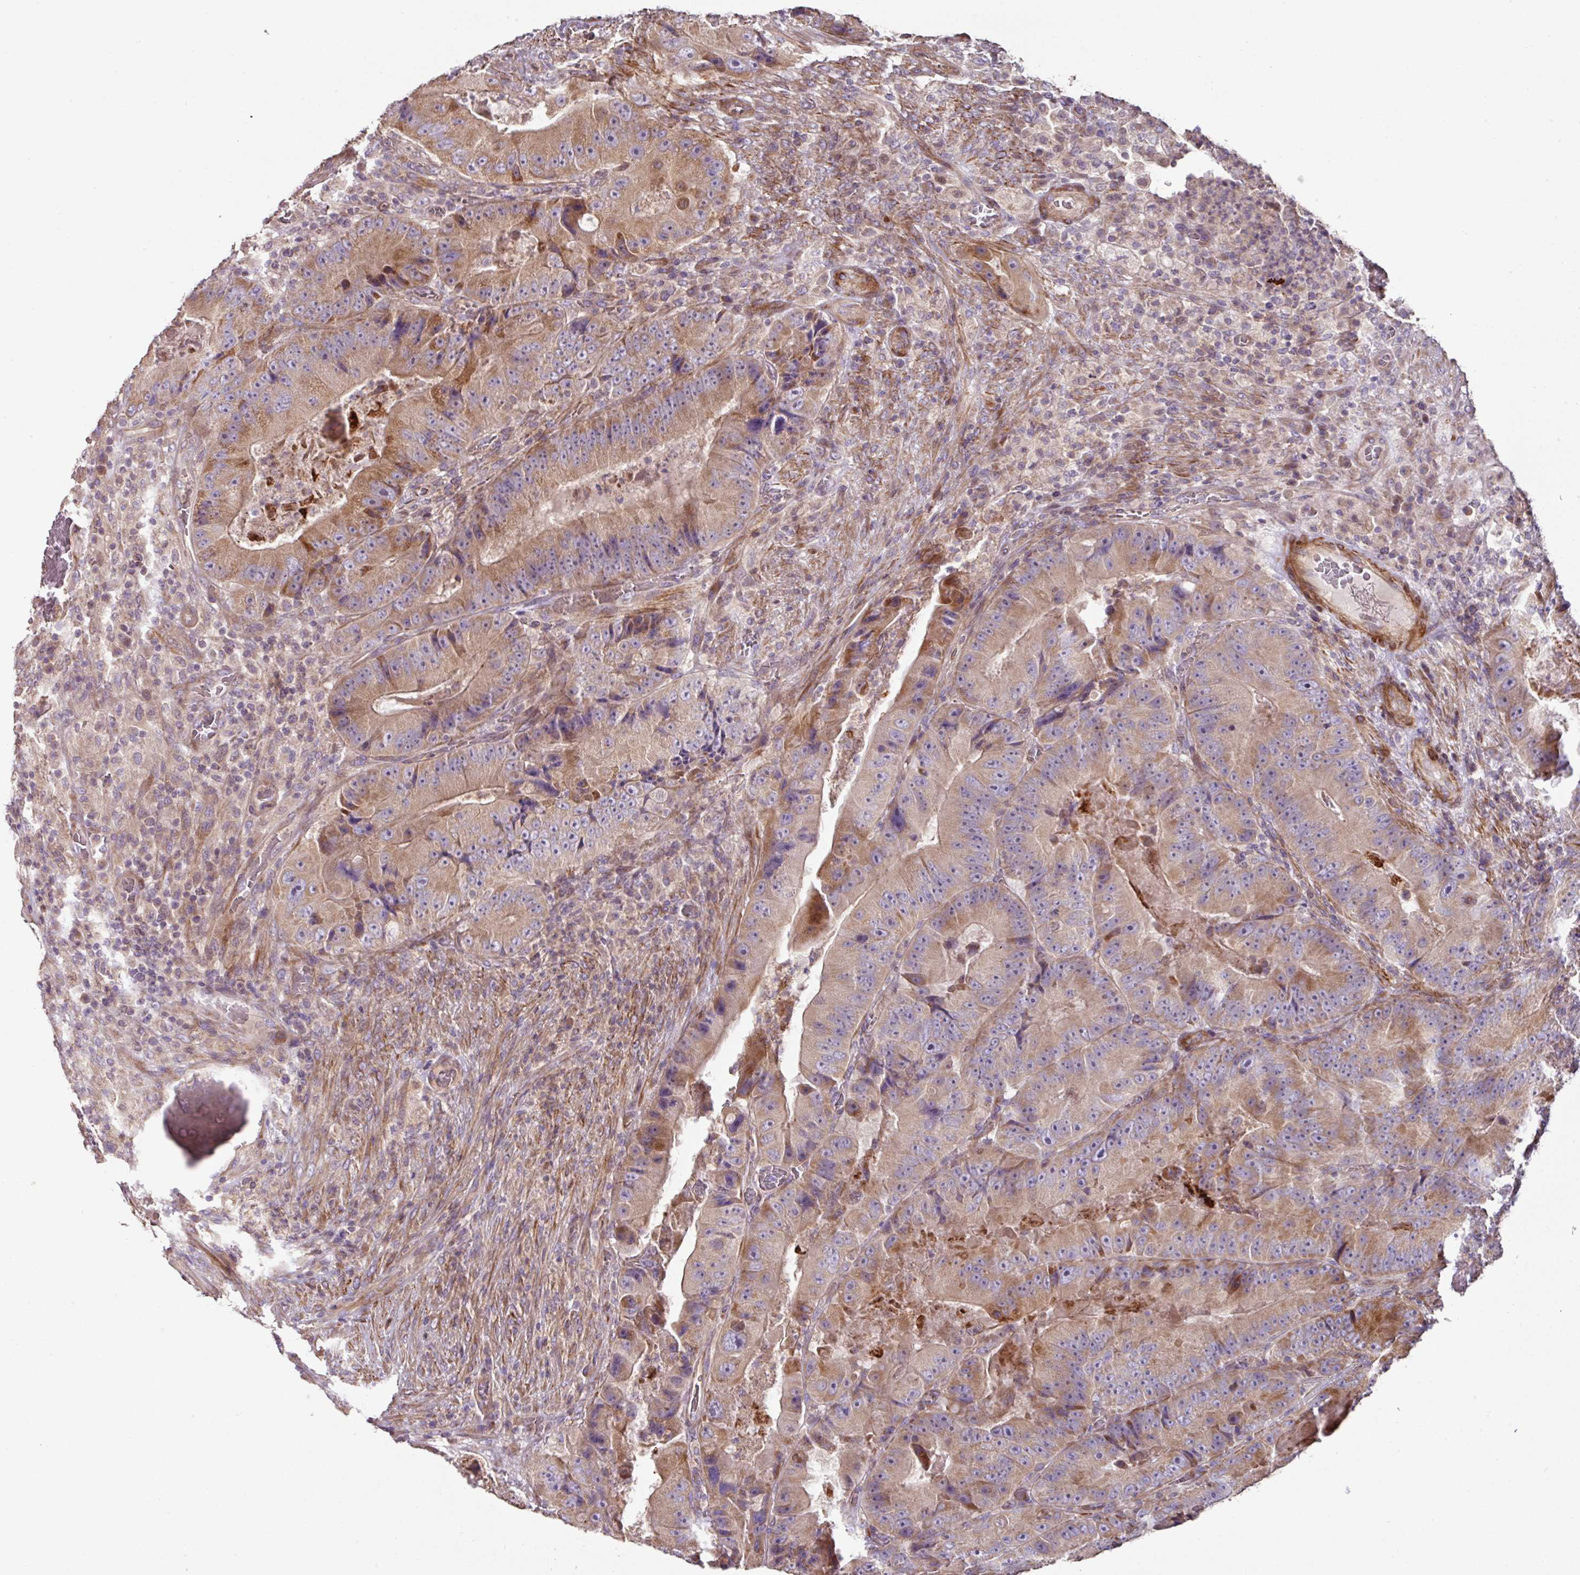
{"staining": {"intensity": "moderate", "quantity": ">75%", "location": "cytoplasmic/membranous"}, "tissue": "colorectal cancer", "cell_type": "Tumor cells", "image_type": "cancer", "snomed": [{"axis": "morphology", "description": "Adenocarcinoma, NOS"}, {"axis": "topography", "description": "Colon"}], "caption": "Human colorectal adenocarcinoma stained for a protein (brown) displays moderate cytoplasmic/membranous positive staining in approximately >75% of tumor cells.", "gene": "MRRF", "patient": {"sex": "female", "age": 86}}